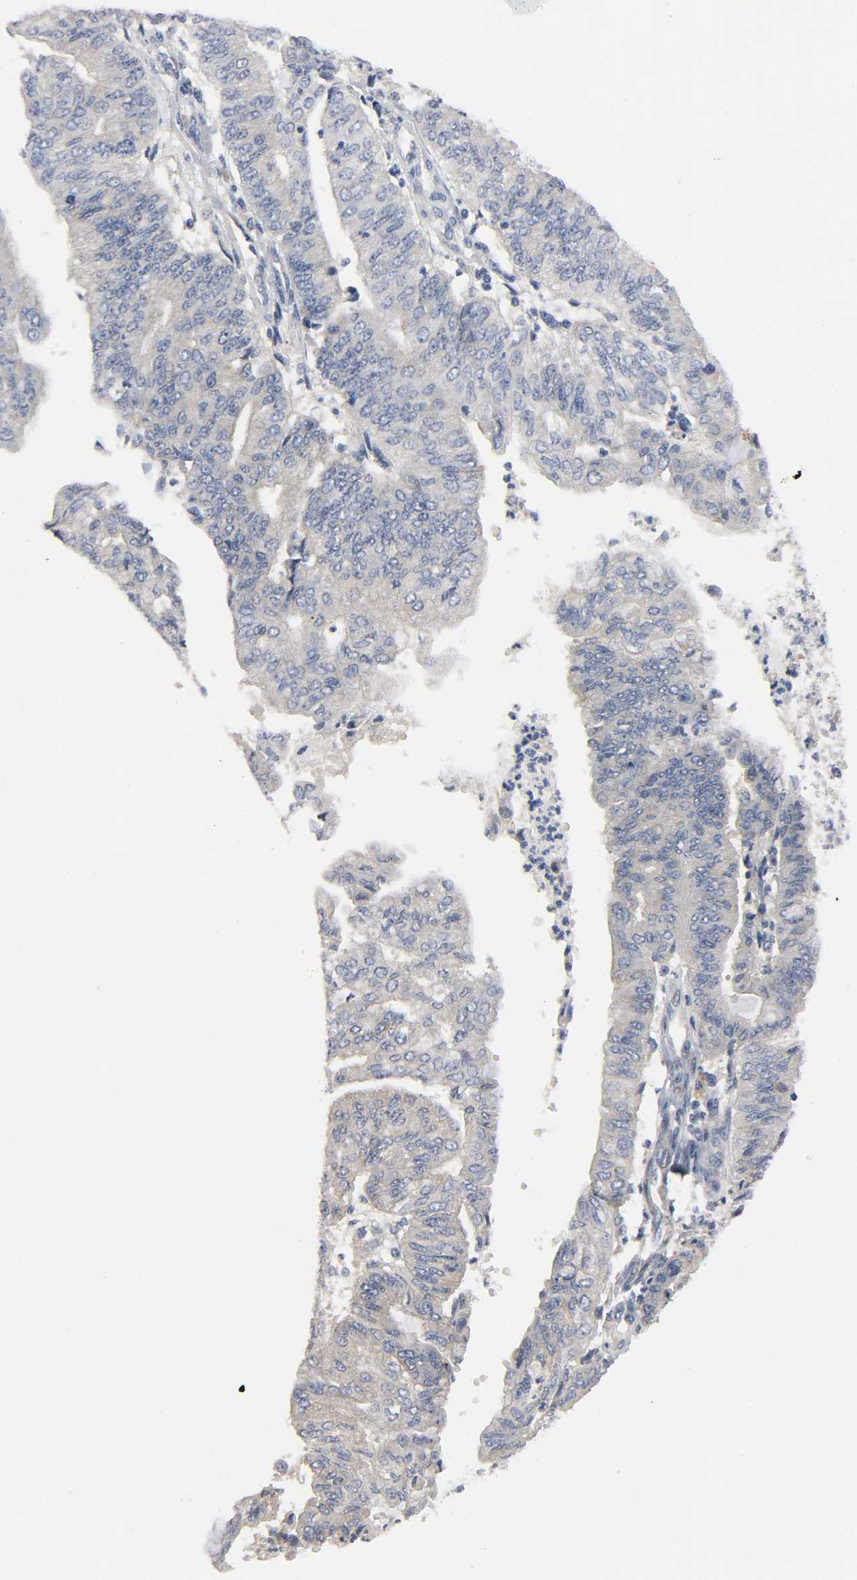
{"staining": {"intensity": "weak", "quantity": ">75%", "location": "cytoplasmic/membranous"}, "tissue": "endometrial cancer", "cell_type": "Tumor cells", "image_type": "cancer", "snomed": [{"axis": "morphology", "description": "Adenocarcinoma, NOS"}, {"axis": "topography", "description": "Endometrium"}], "caption": "This is a micrograph of immunohistochemistry staining of endometrial adenocarcinoma, which shows weak positivity in the cytoplasmic/membranous of tumor cells.", "gene": "HDAC6", "patient": {"sex": "female", "age": 59}}